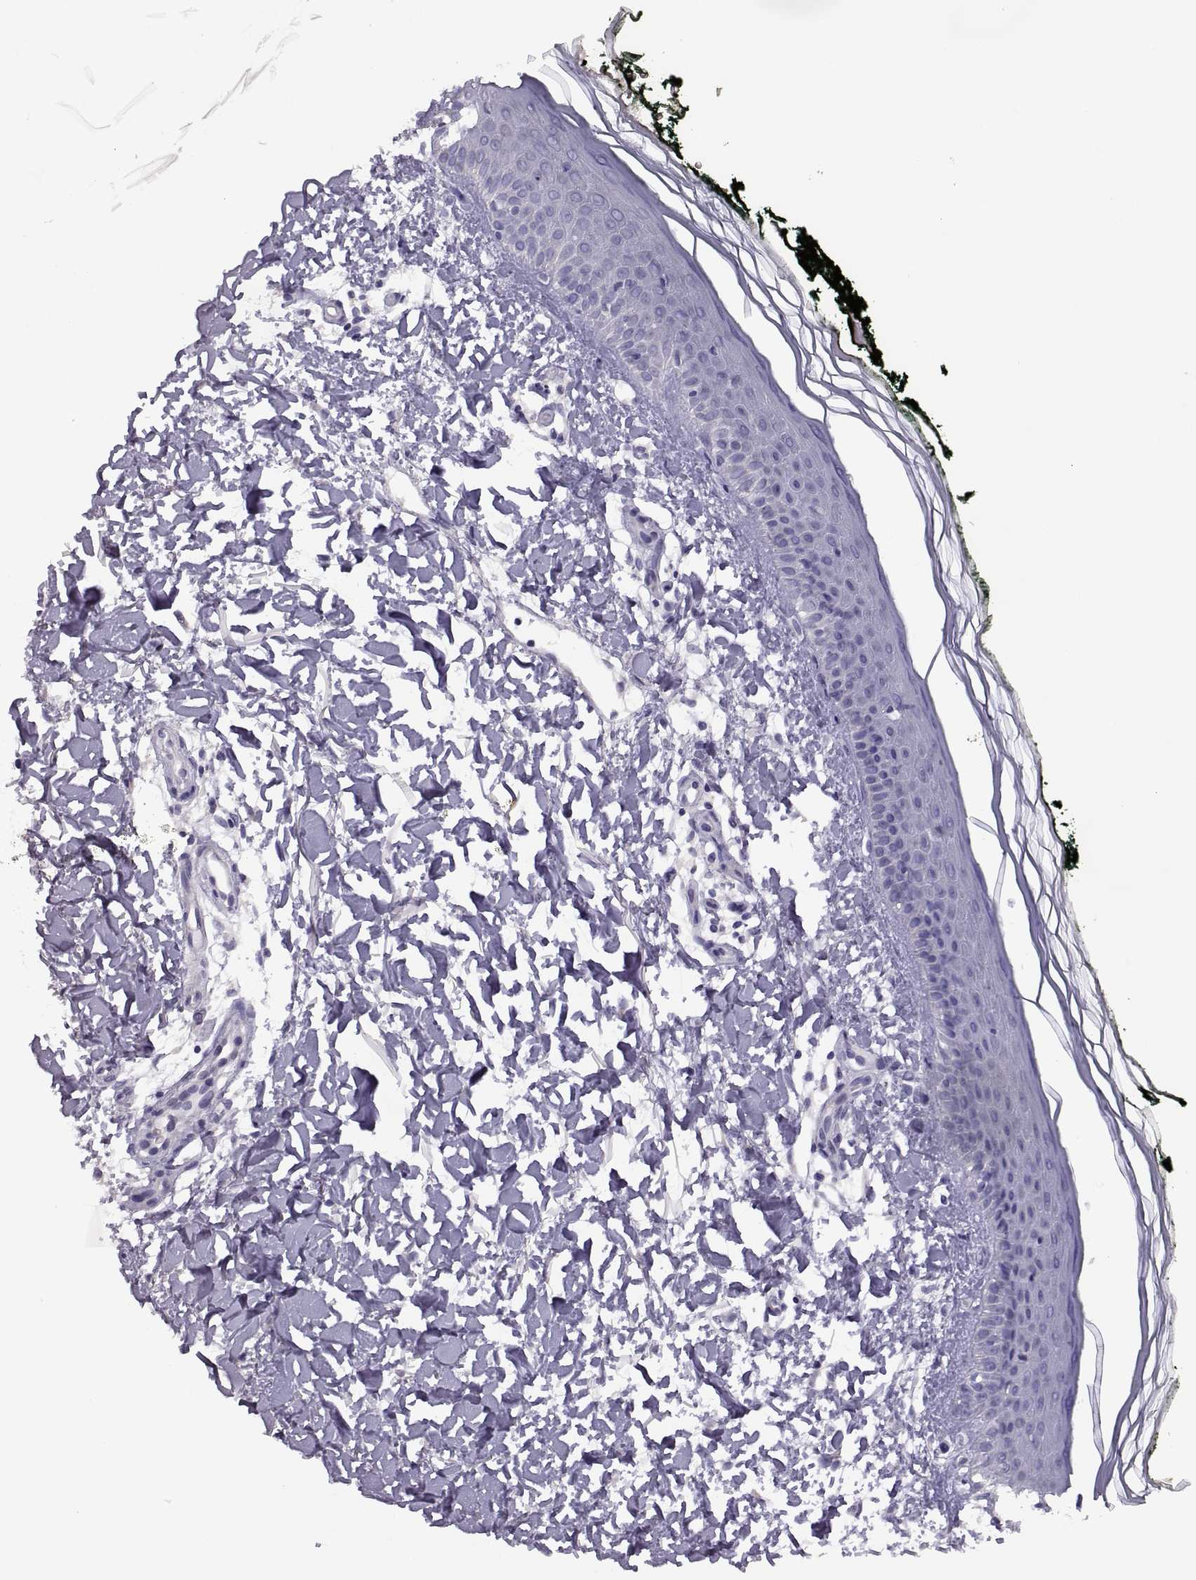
{"staining": {"intensity": "negative", "quantity": "none", "location": "none"}, "tissue": "skin", "cell_type": "Fibroblasts", "image_type": "normal", "snomed": [{"axis": "morphology", "description": "Normal tissue, NOS"}, {"axis": "topography", "description": "Skin"}], "caption": "IHC image of benign skin: skin stained with DAB (3,3'-diaminobenzidine) shows no significant protein positivity in fibroblasts.", "gene": "TBX19", "patient": {"sex": "female", "age": 62}}